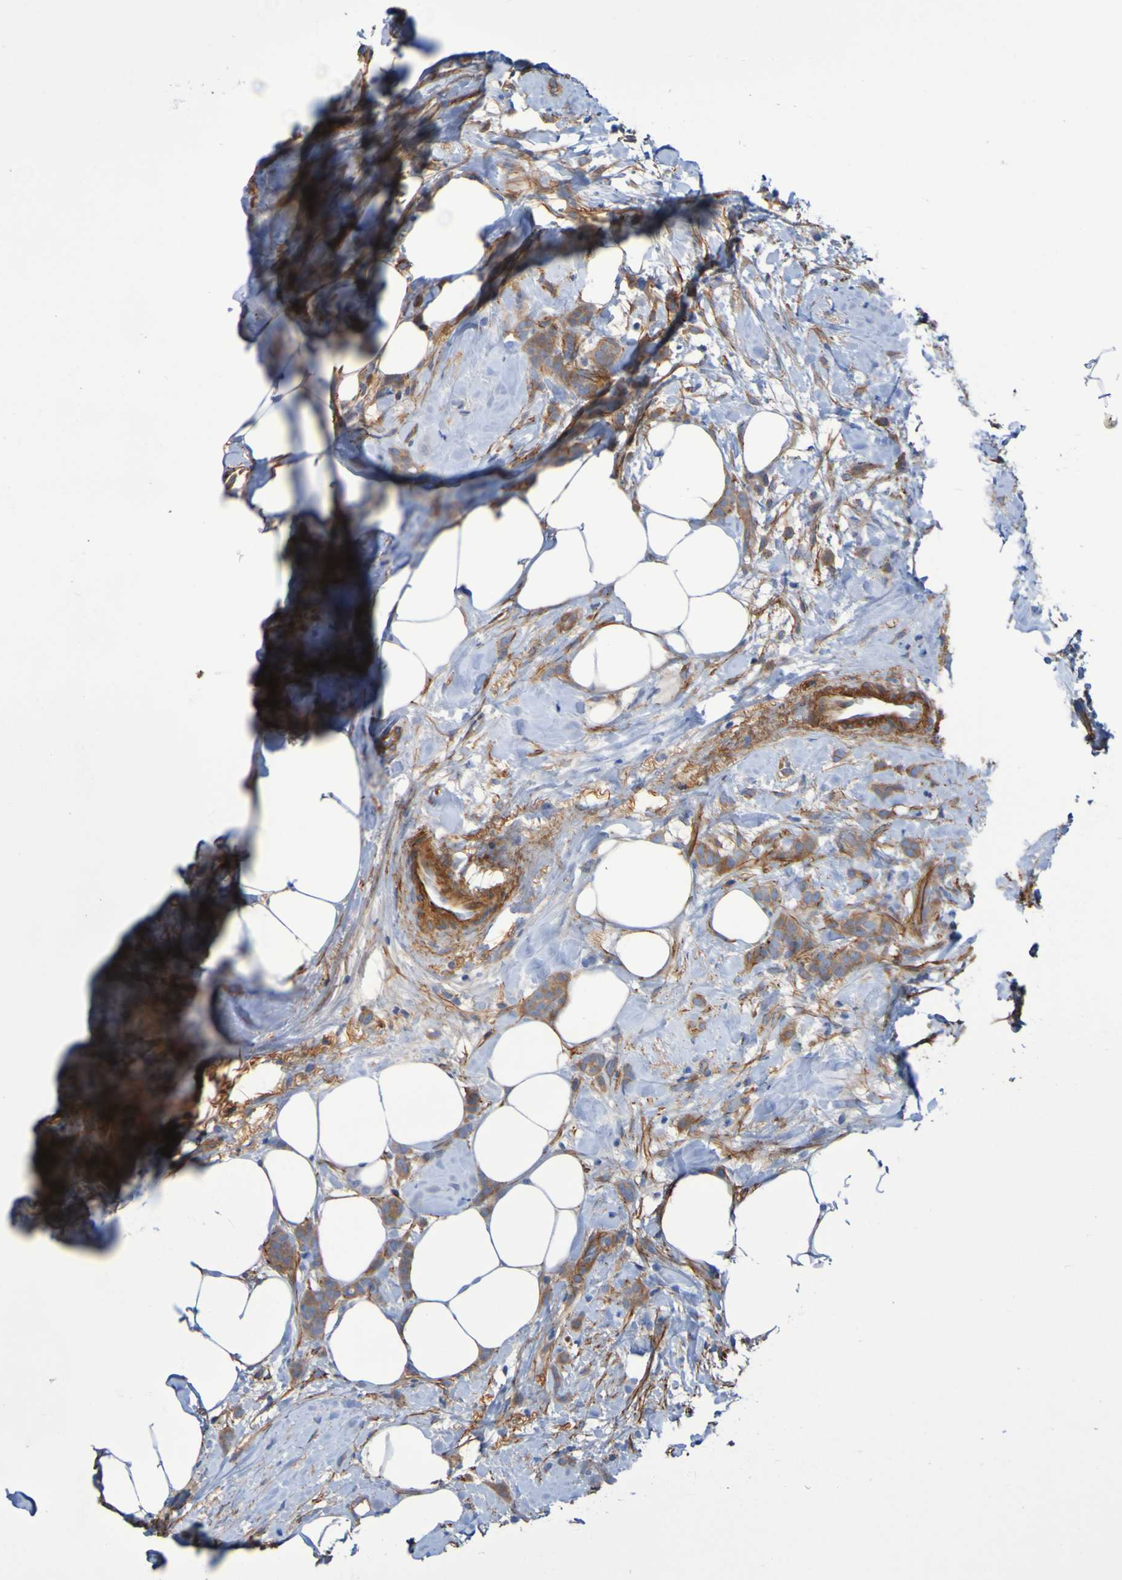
{"staining": {"intensity": "moderate", "quantity": ">75%", "location": "cytoplasmic/membranous"}, "tissue": "breast cancer", "cell_type": "Tumor cells", "image_type": "cancer", "snomed": [{"axis": "morphology", "description": "Lobular carcinoma, in situ"}, {"axis": "morphology", "description": "Lobular carcinoma"}, {"axis": "topography", "description": "Breast"}], "caption": "A micrograph showing moderate cytoplasmic/membranous staining in about >75% of tumor cells in breast lobular carcinoma, as visualized by brown immunohistochemical staining.", "gene": "LPP", "patient": {"sex": "female", "age": 41}}